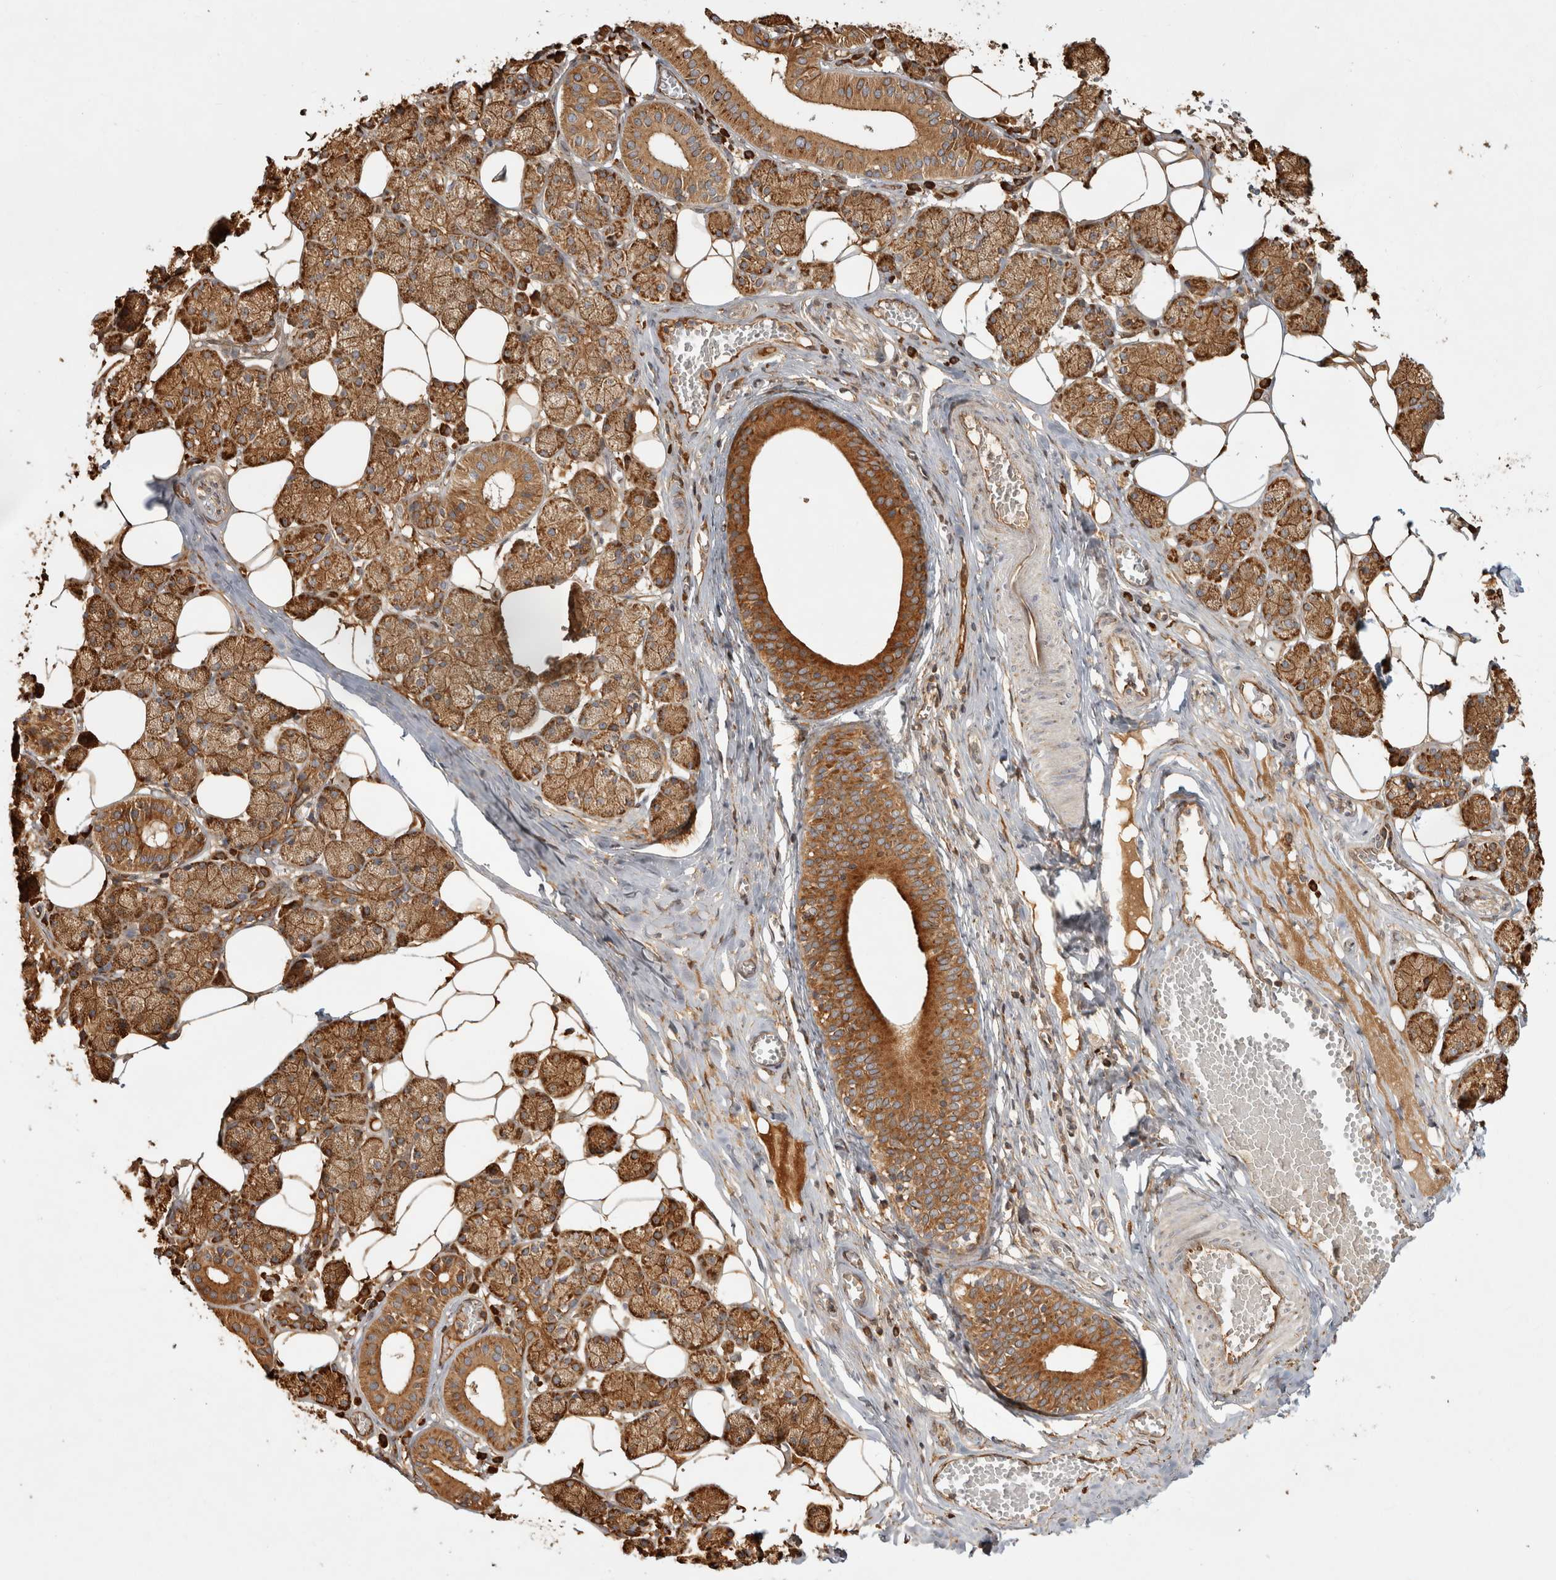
{"staining": {"intensity": "strong", "quantity": ">75%", "location": "cytoplasmic/membranous"}, "tissue": "salivary gland", "cell_type": "Glandular cells", "image_type": "normal", "snomed": [{"axis": "morphology", "description": "Normal tissue, NOS"}, {"axis": "topography", "description": "Salivary gland"}], "caption": "Immunohistochemistry of unremarkable human salivary gland shows high levels of strong cytoplasmic/membranous expression in about >75% of glandular cells. (DAB (3,3'-diaminobenzidine) = brown stain, brightfield microscopy at high magnification).", "gene": "CAMSAP2", "patient": {"sex": "female", "age": 33}}